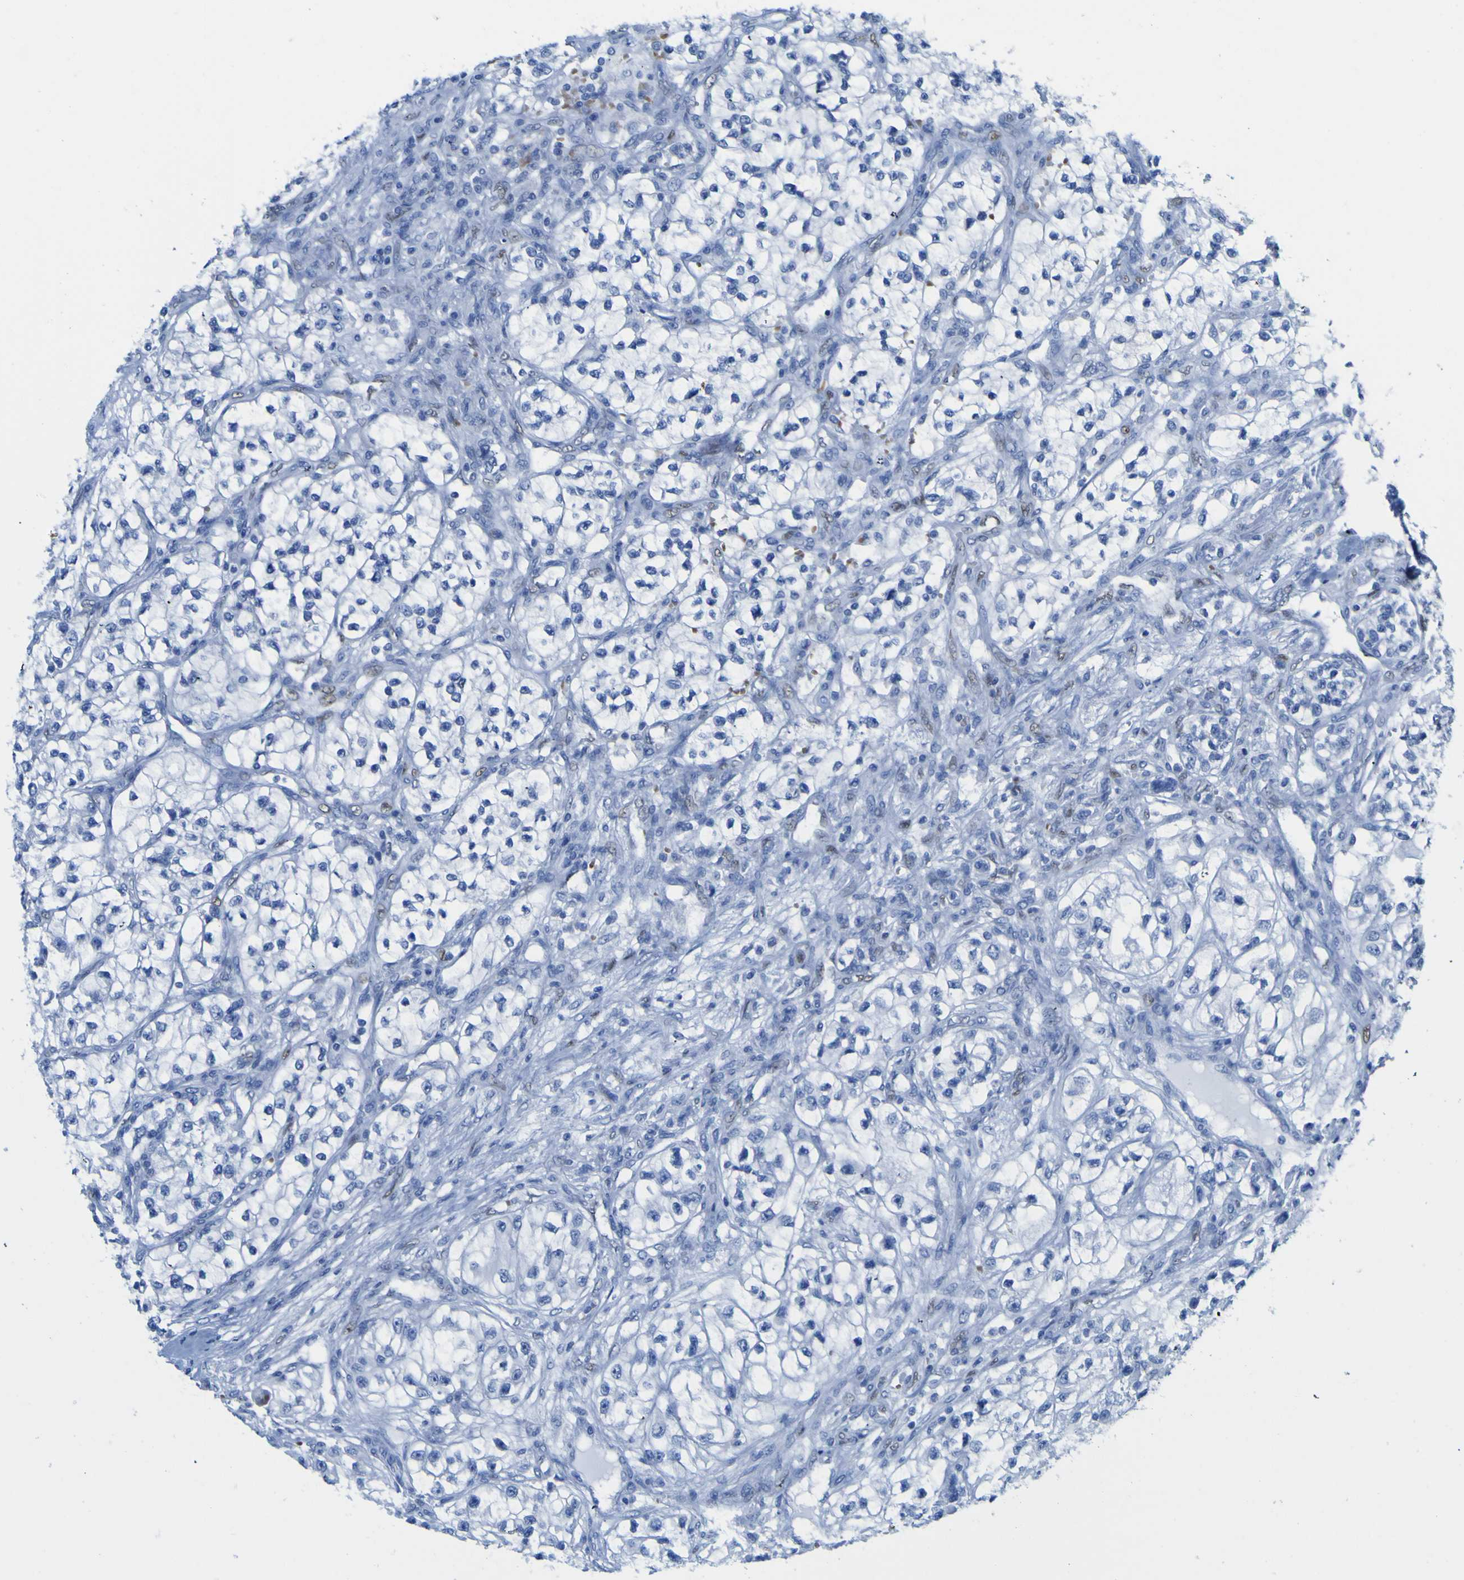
{"staining": {"intensity": "negative", "quantity": "none", "location": "none"}, "tissue": "renal cancer", "cell_type": "Tumor cells", "image_type": "cancer", "snomed": [{"axis": "morphology", "description": "Adenocarcinoma, NOS"}, {"axis": "topography", "description": "Kidney"}], "caption": "High magnification brightfield microscopy of renal adenocarcinoma stained with DAB (brown) and counterstained with hematoxylin (blue): tumor cells show no significant positivity.", "gene": "DACH1", "patient": {"sex": "female", "age": 57}}